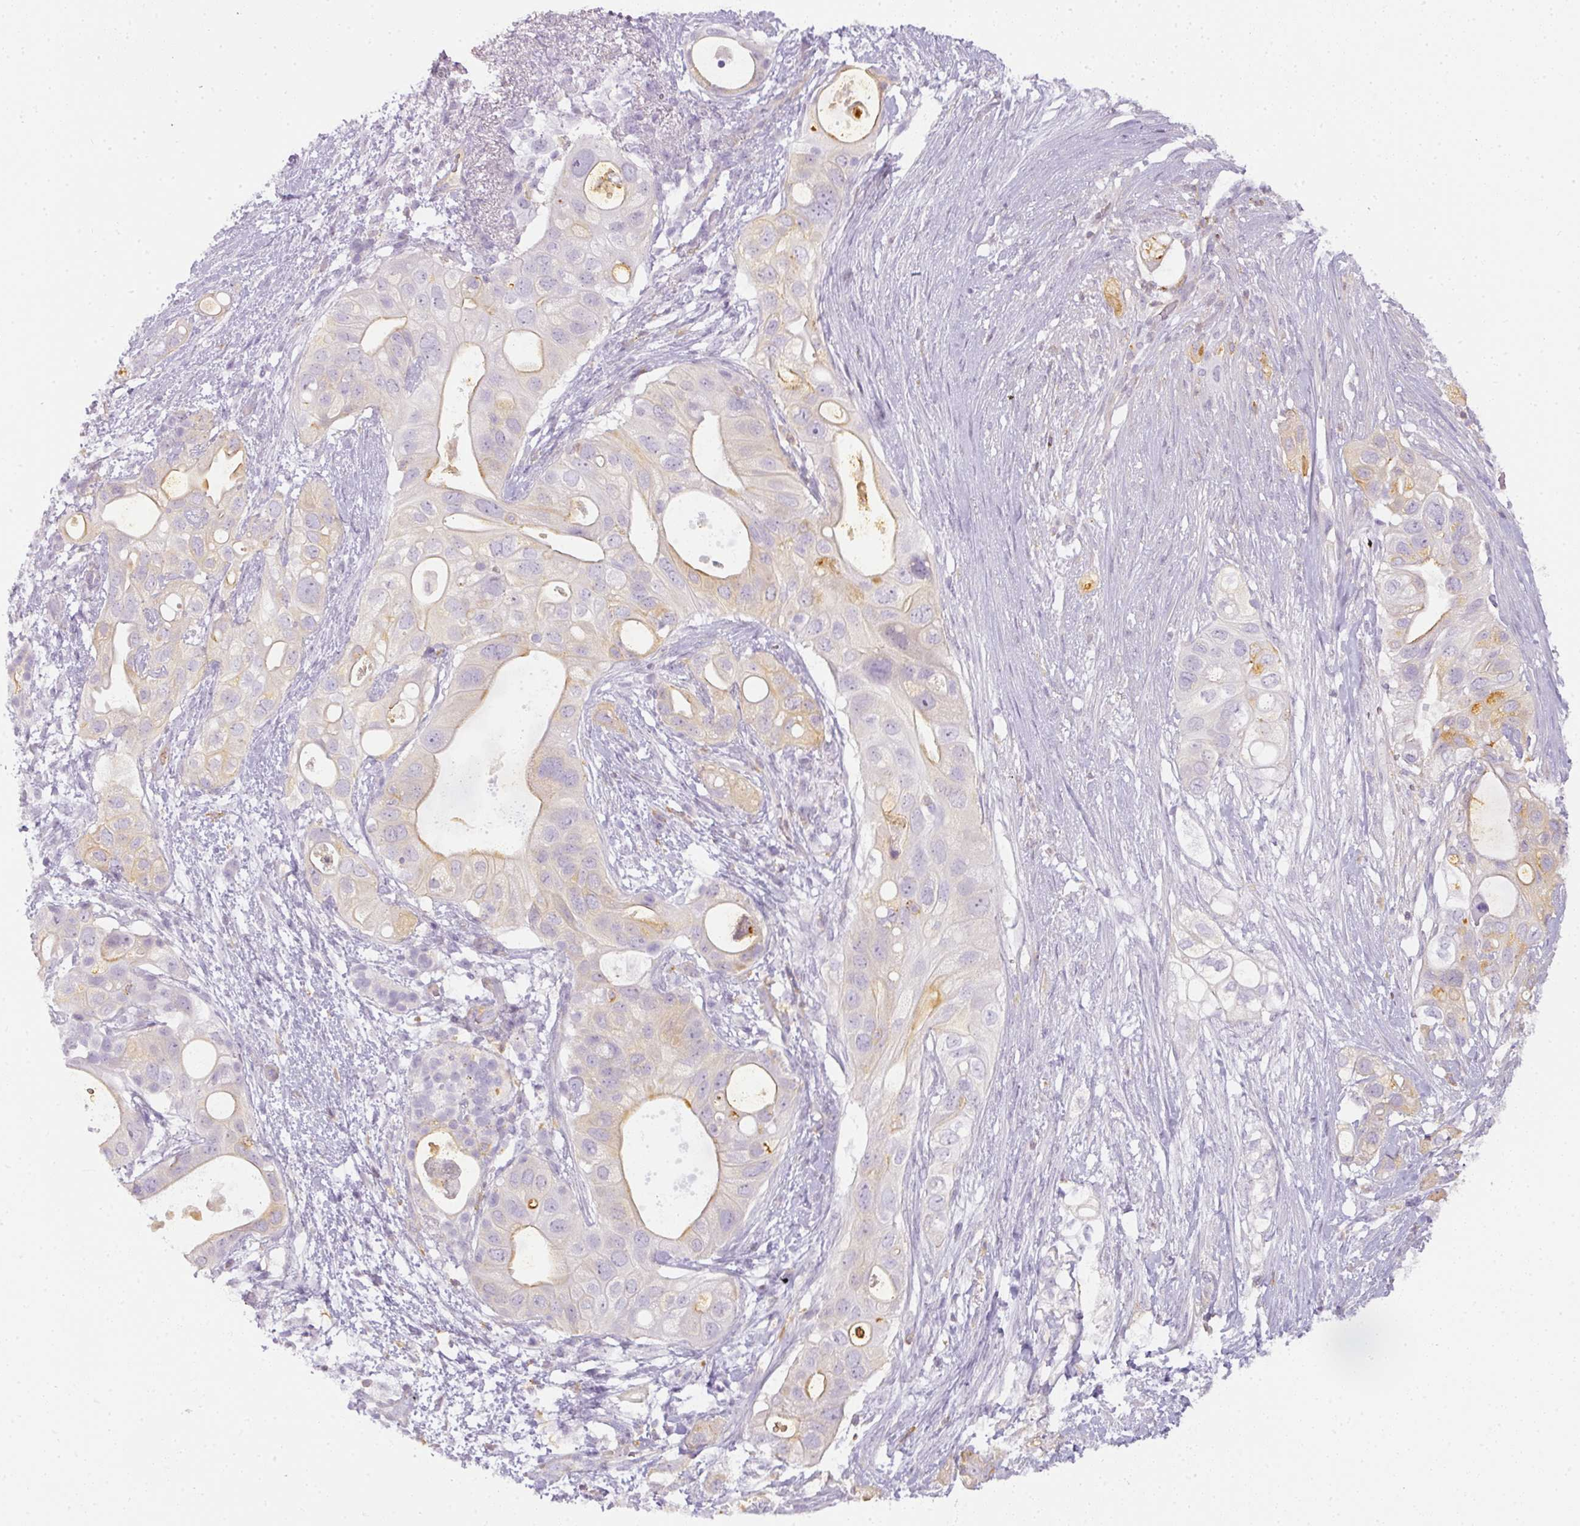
{"staining": {"intensity": "negative", "quantity": "none", "location": "none"}, "tissue": "pancreatic cancer", "cell_type": "Tumor cells", "image_type": "cancer", "snomed": [{"axis": "morphology", "description": "Adenocarcinoma, NOS"}, {"axis": "topography", "description": "Pancreas"}], "caption": "Photomicrograph shows no significant protein expression in tumor cells of adenocarcinoma (pancreatic). Nuclei are stained in blue.", "gene": "TMEM42", "patient": {"sex": "female", "age": 72}}